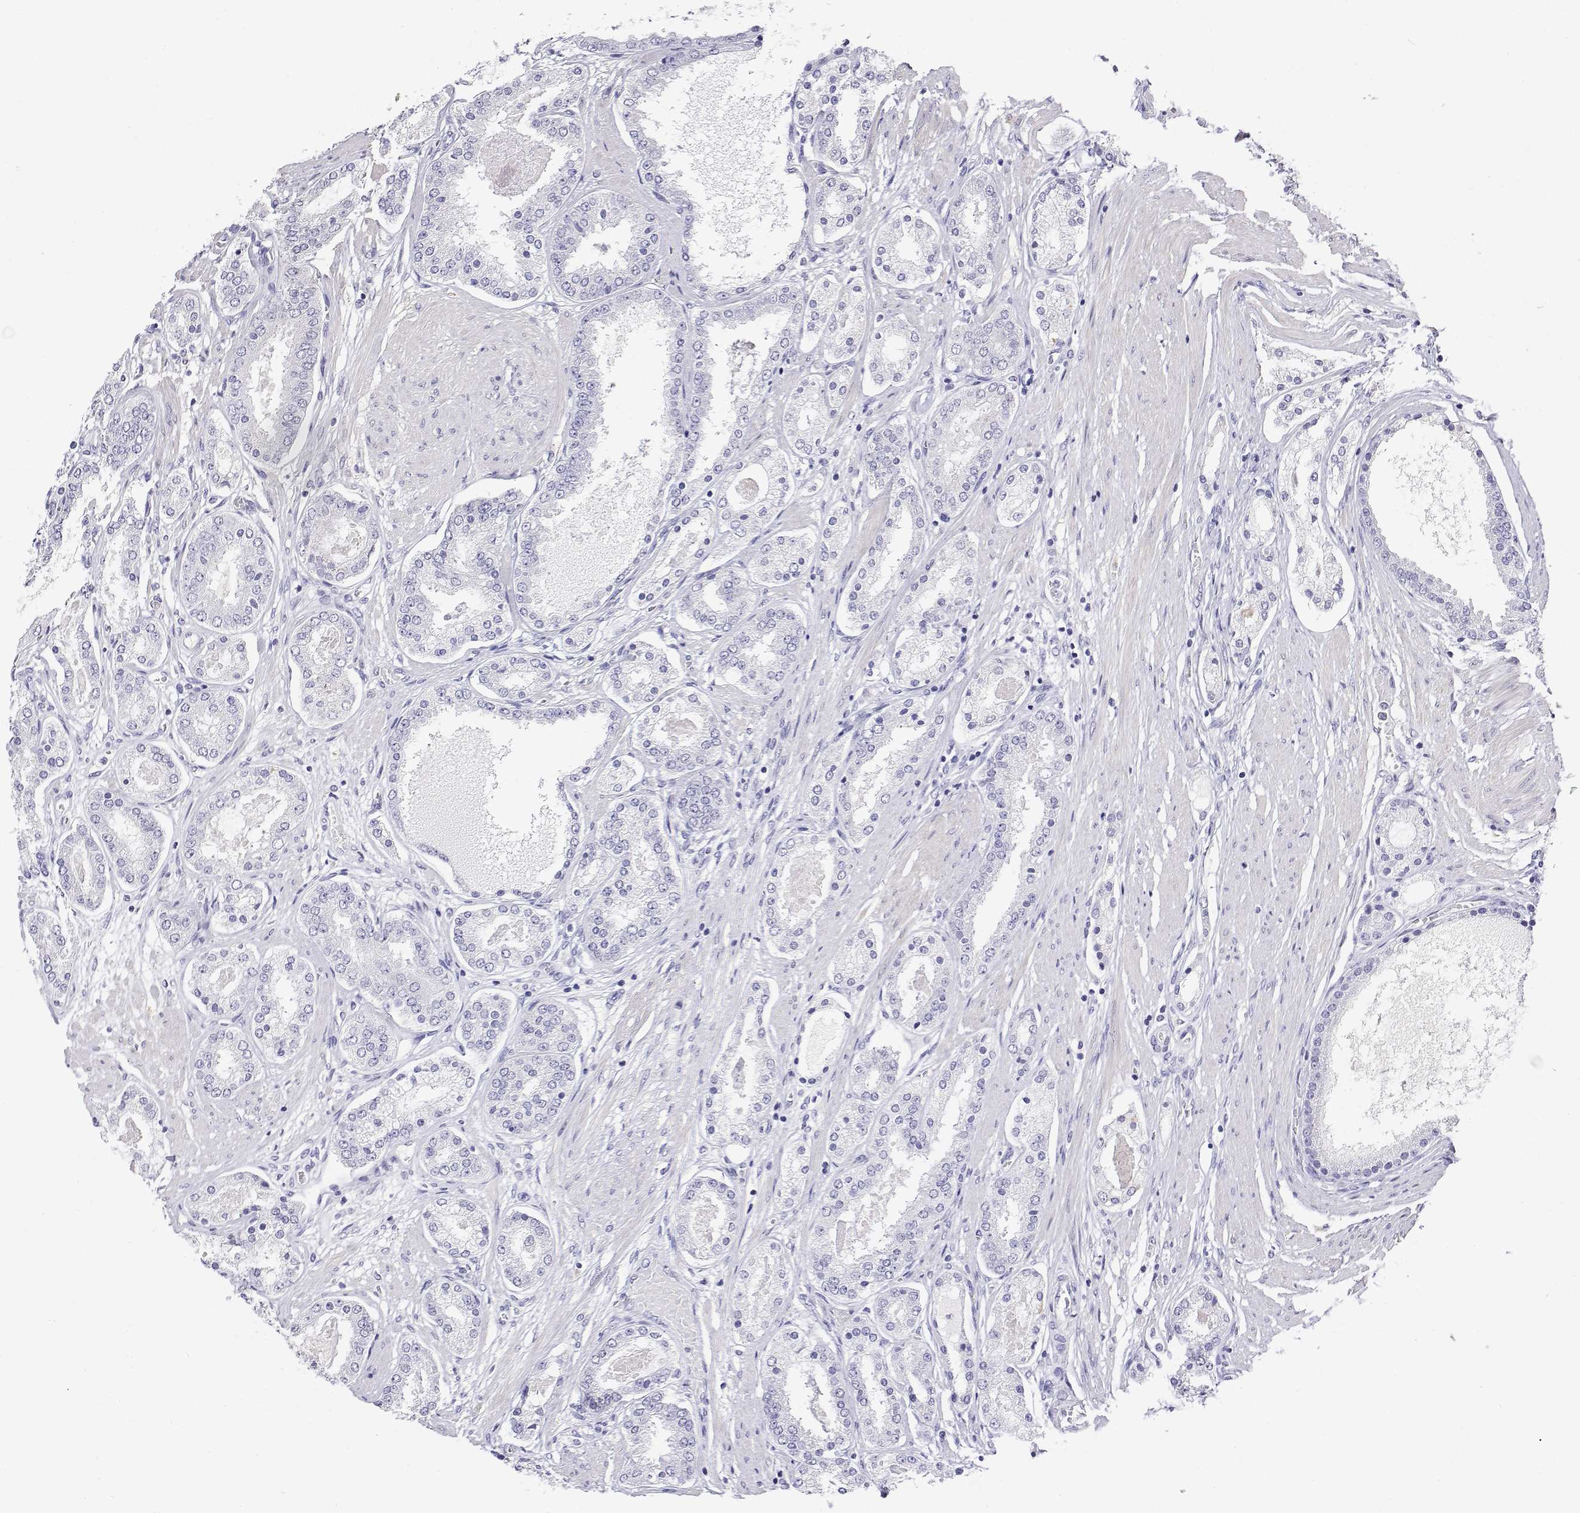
{"staining": {"intensity": "negative", "quantity": "none", "location": "none"}, "tissue": "prostate cancer", "cell_type": "Tumor cells", "image_type": "cancer", "snomed": [{"axis": "morphology", "description": "Adenocarcinoma, High grade"}, {"axis": "topography", "description": "Prostate"}], "caption": "Prostate cancer was stained to show a protein in brown. There is no significant staining in tumor cells.", "gene": "LY6D", "patient": {"sex": "male", "age": 63}}